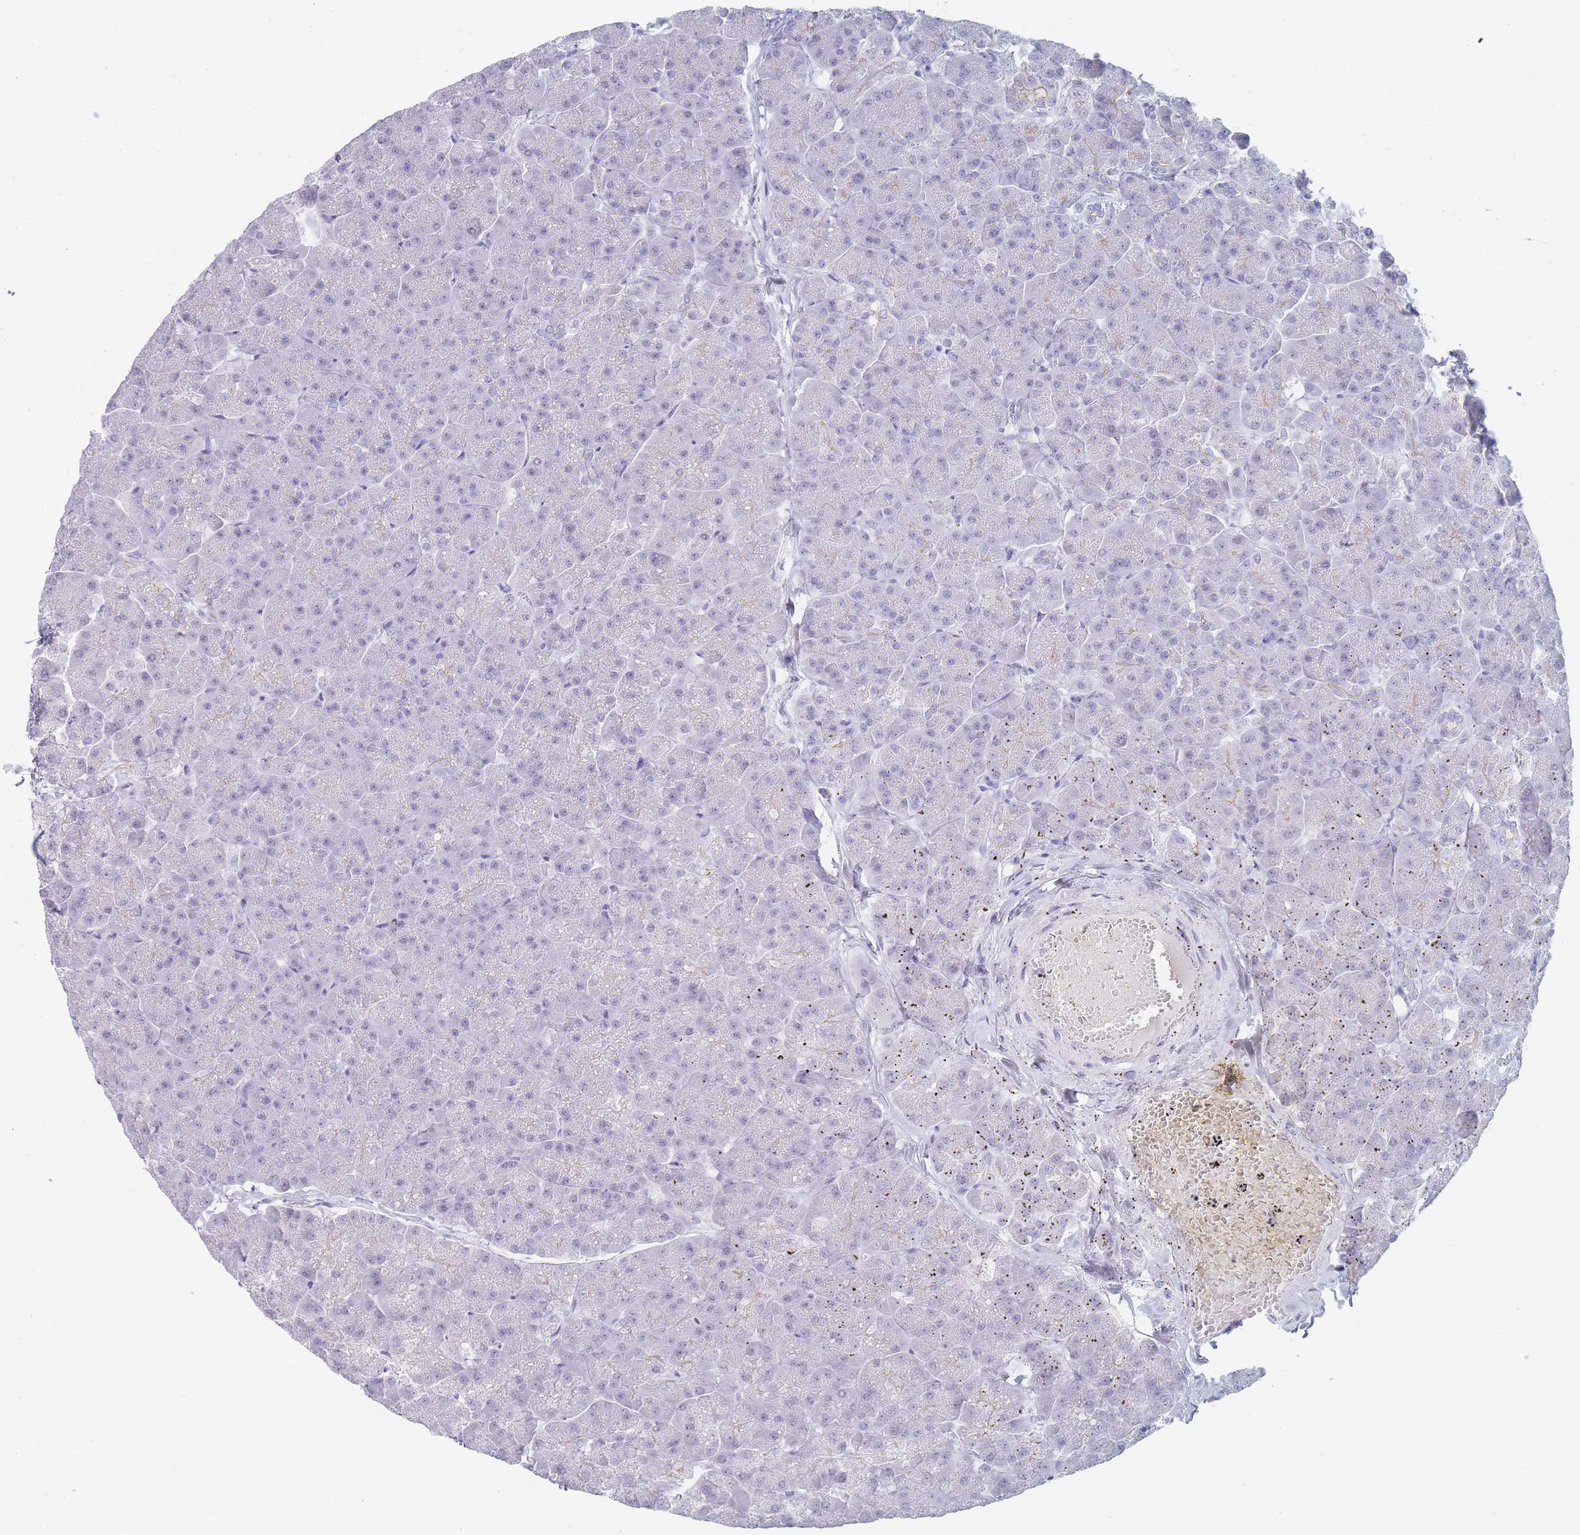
{"staining": {"intensity": "negative", "quantity": "none", "location": "none"}, "tissue": "pancreas", "cell_type": "Exocrine glandular cells", "image_type": "normal", "snomed": [{"axis": "morphology", "description": "Normal tissue, NOS"}, {"axis": "topography", "description": "Pancreas"}, {"axis": "topography", "description": "Peripheral nerve tissue"}], "caption": "There is no significant positivity in exocrine glandular cells of pancreas. (Stains: DAB IHC with hematoxylin counter stain, Microscopy: brightfield microscopy at high magnification).", "gene": "IMPG1", "patient": {"sex": "male", "age": 54}}